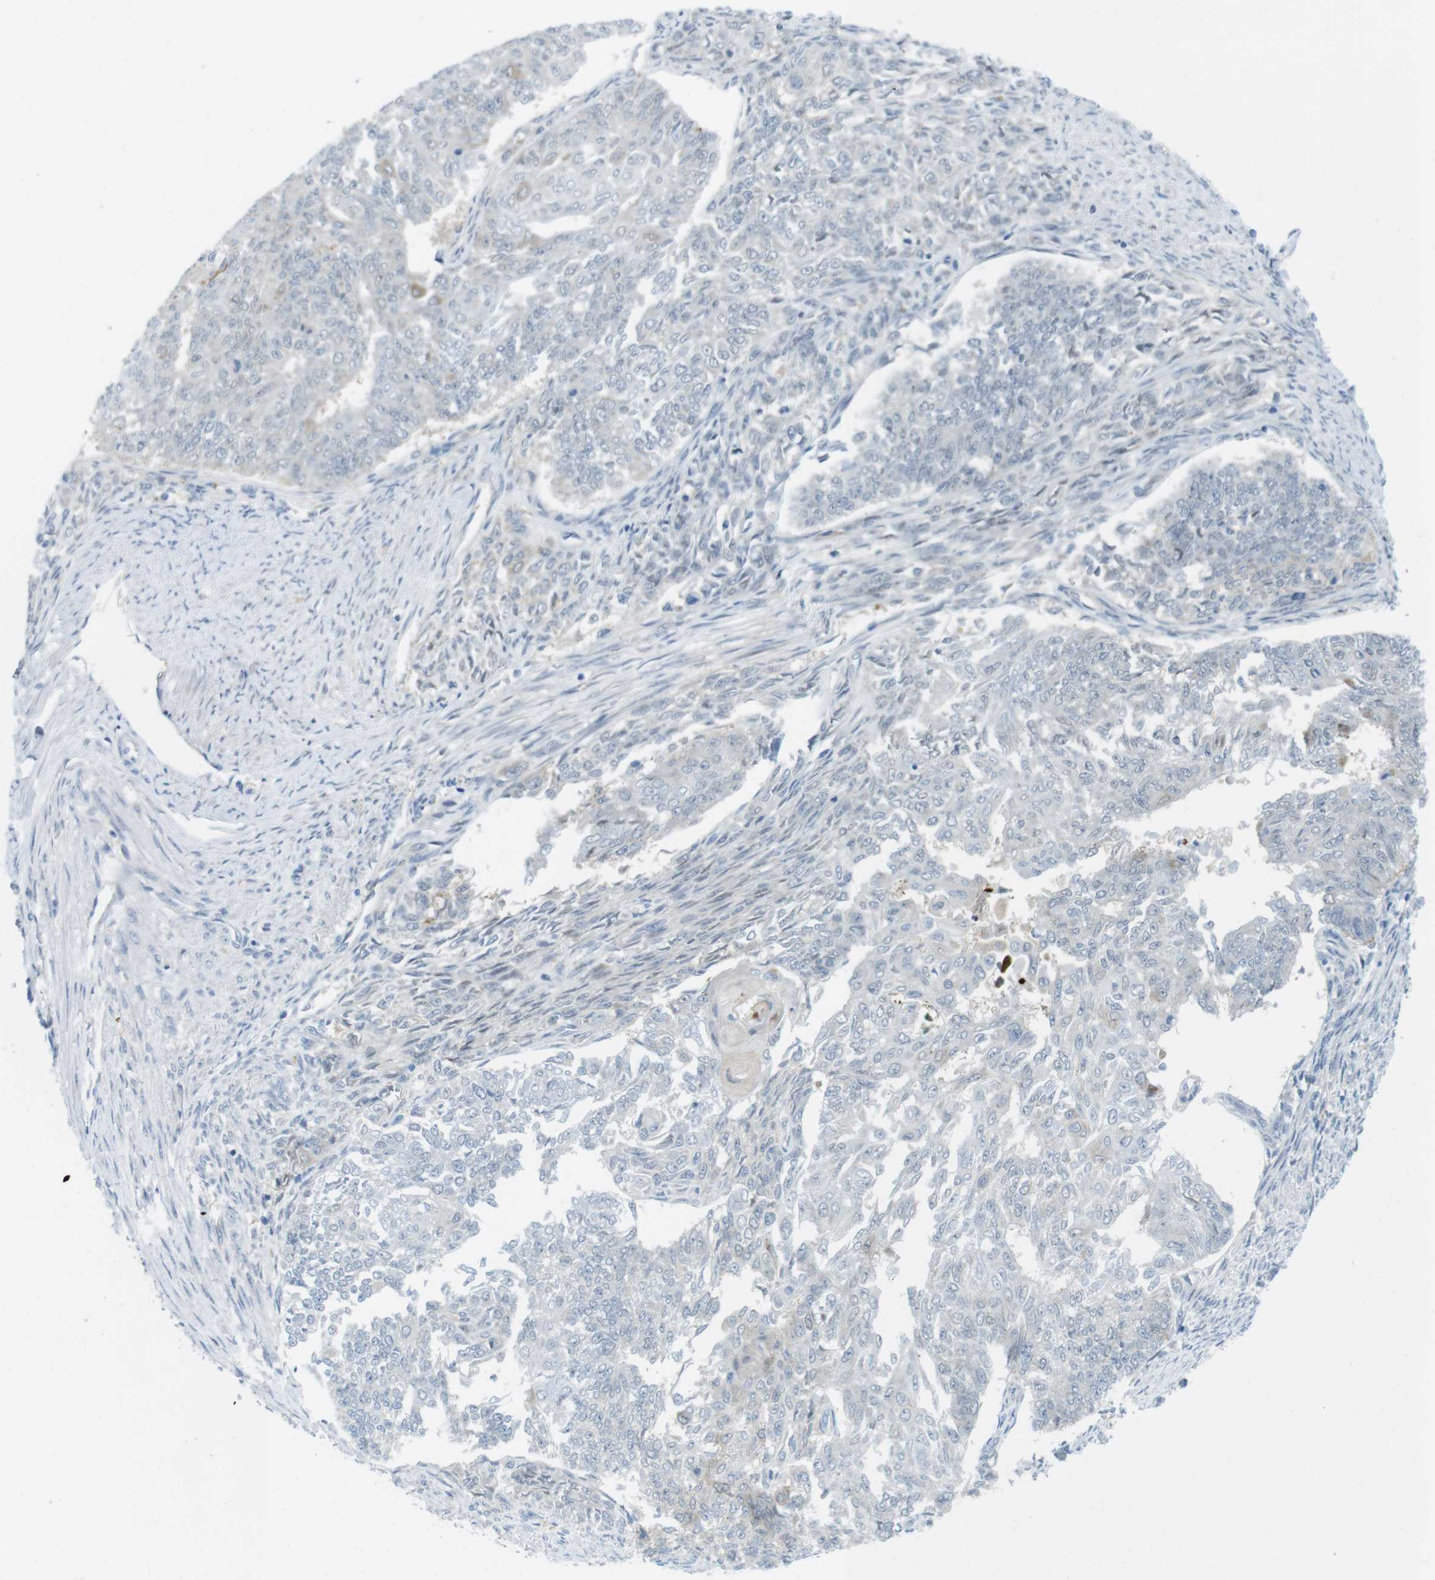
{"staining": {"intensity": "weak", "quantity": "<25%", "location": "cytoplasmic/membranous"}, "tissue": "endometrial cancer", "cell_type": "Tumor cells", "image_type": "cancer", "snomed": [{"axis": "morphology", "description": "Adenocarcinoma, NOS"}, {"axis": "topography", "description": "Endometrium"}], "caption": "A micrograph of endometrial cancer stained for a protein reveals no brown staining in tumor cells. (Stains: DAB (3,3'-diaminobenzidine) immunohistochemistry (IHC) with hematoxylin counter stain, Microscopy: brightfield microscopy at high magnification).", "gene": "CASP2", "patient": {"sex": "female", "age": 32}}